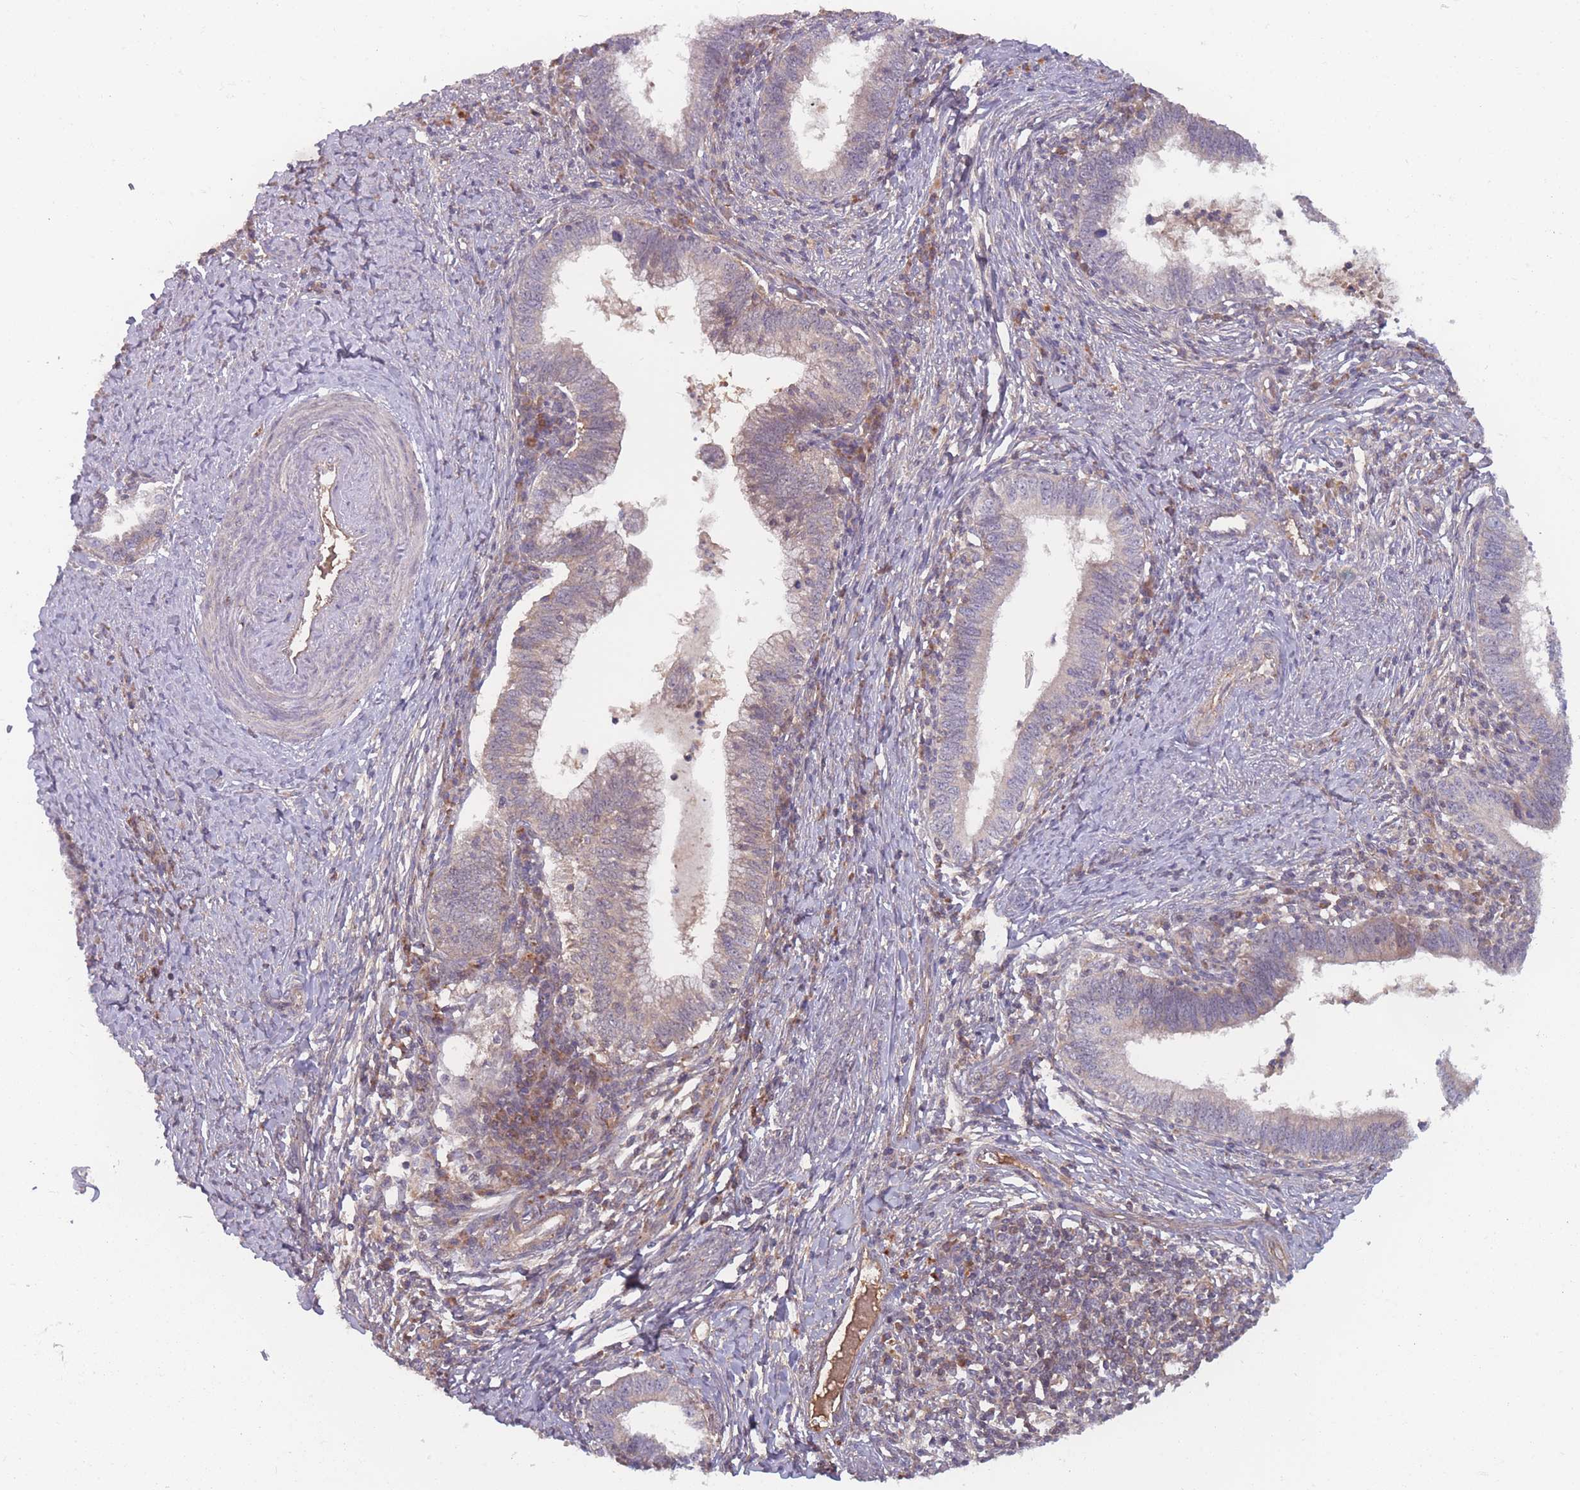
{"staining": {"intensity": "negative", "quantity": "none", "location": "none"}, "tissue": "cervical cancer", "cell_type": "Tumor cells", "image_type": "cancer", "snomed": [{"axis": "morphology", "description": "Adenocarcinoma, NOS"}, {"axis": "topography", "description": "Cervix"}], "caption": "Protein analysis of cervical adenocarcinoma demonstrates no significant positivity in tumor cells.", "gene": "ATP5MG", "patient": {"sex": "female", "age": 36}}